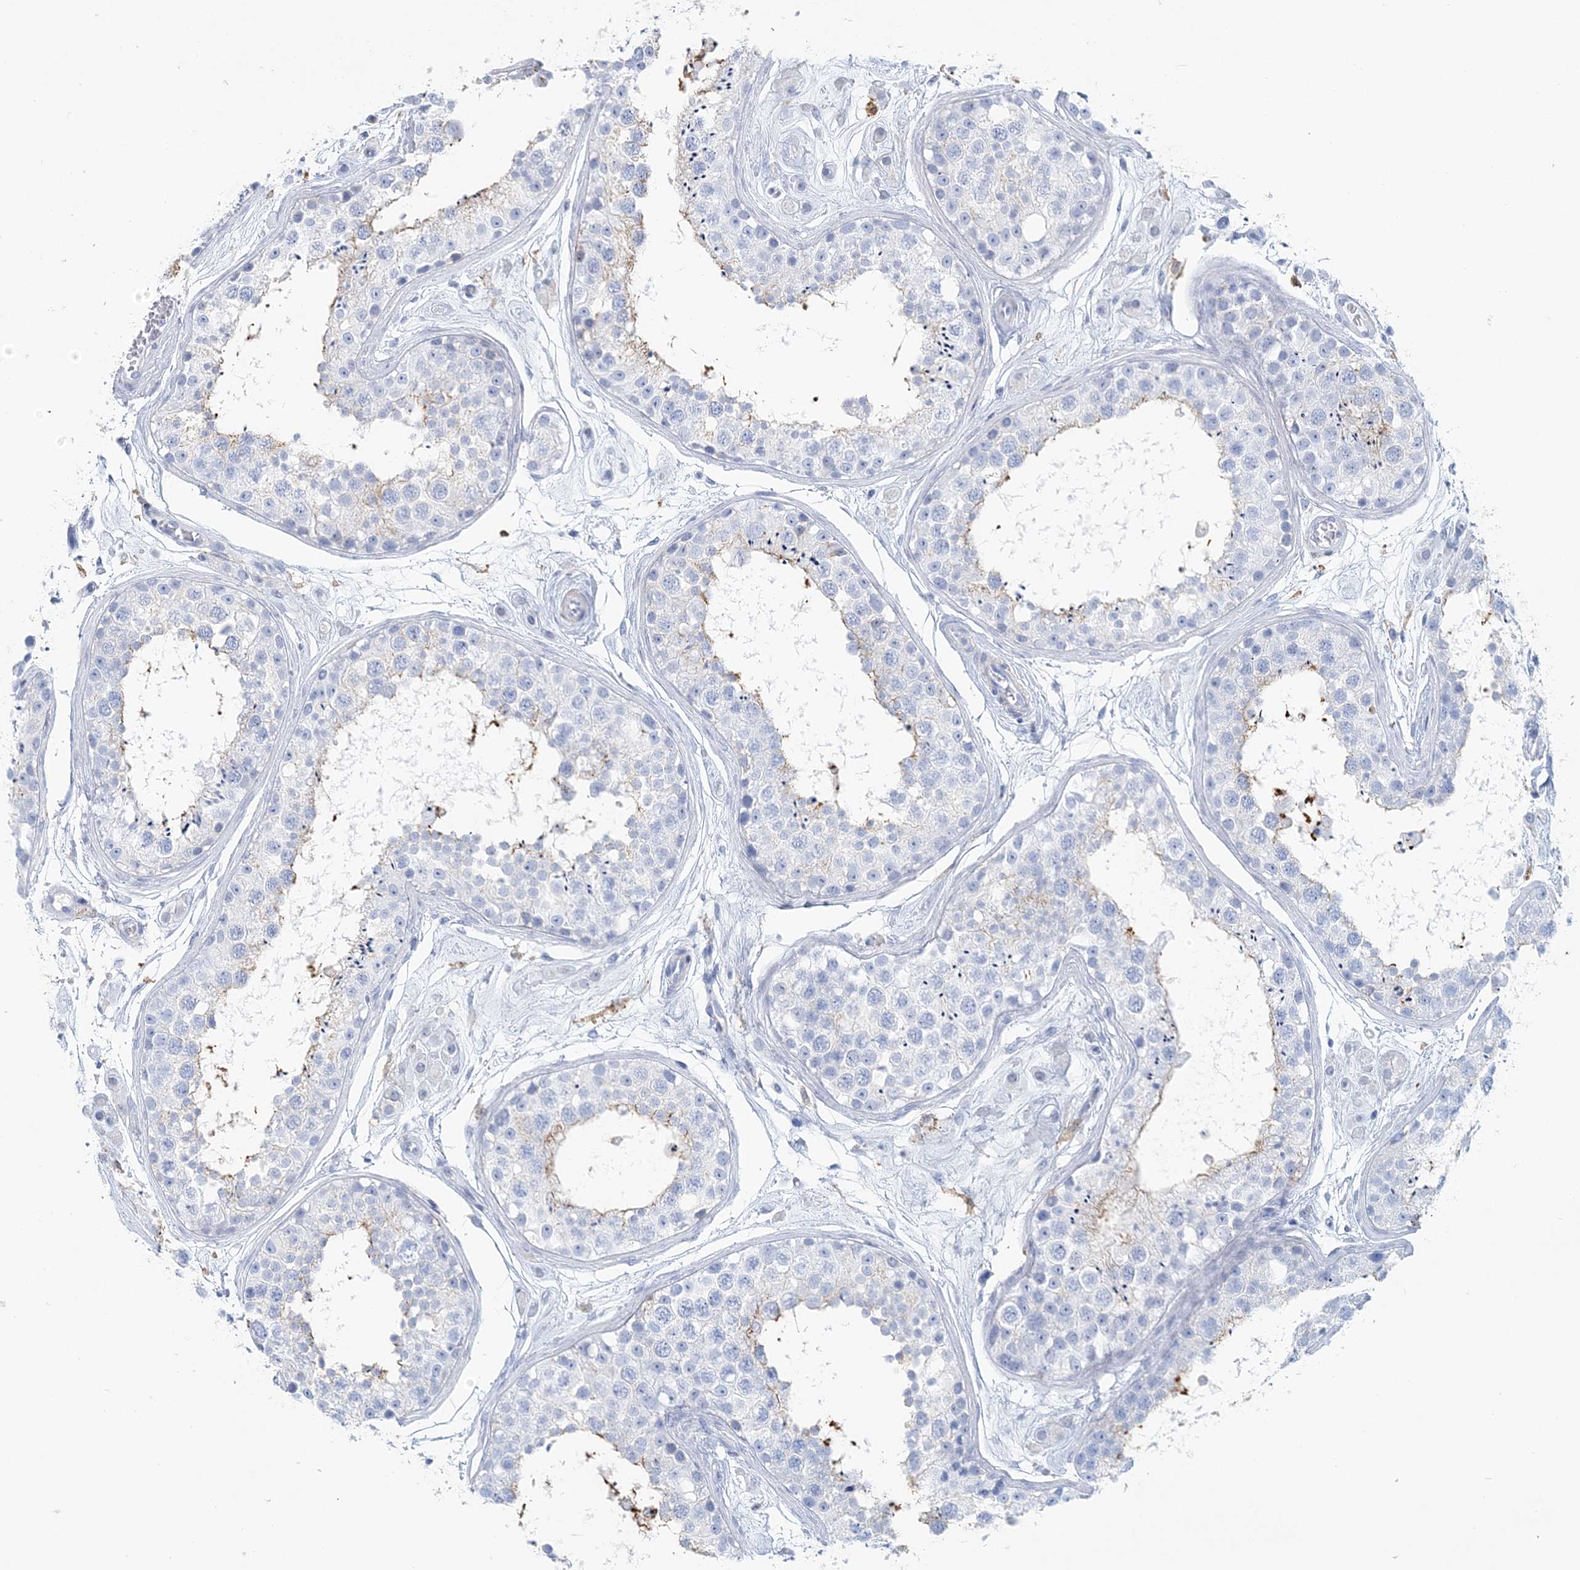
{"staining": {"intensity": "negative", "quantity": "none", "location": "none"}, "tissue": "testis", "cell_type": "Cells in seminiferous ducts", "image_type": "normal", "snomed": [{"axis": "morphology", "description": "Normal tissue, NOS"}, {"axis": "topography", "description": "Testis"}], "caption": "Unremarkable testis was stained to show a protein in brown. There is no significant positivity in cells in seminiferous ducts. The staining is performed using DAB (3,3'-diaminobenzidine) brown chromogen with nuclei counter-stained in using hematoxylin.", "gene": "NKX6", "patient": {"sex": "male", "age": 25}}